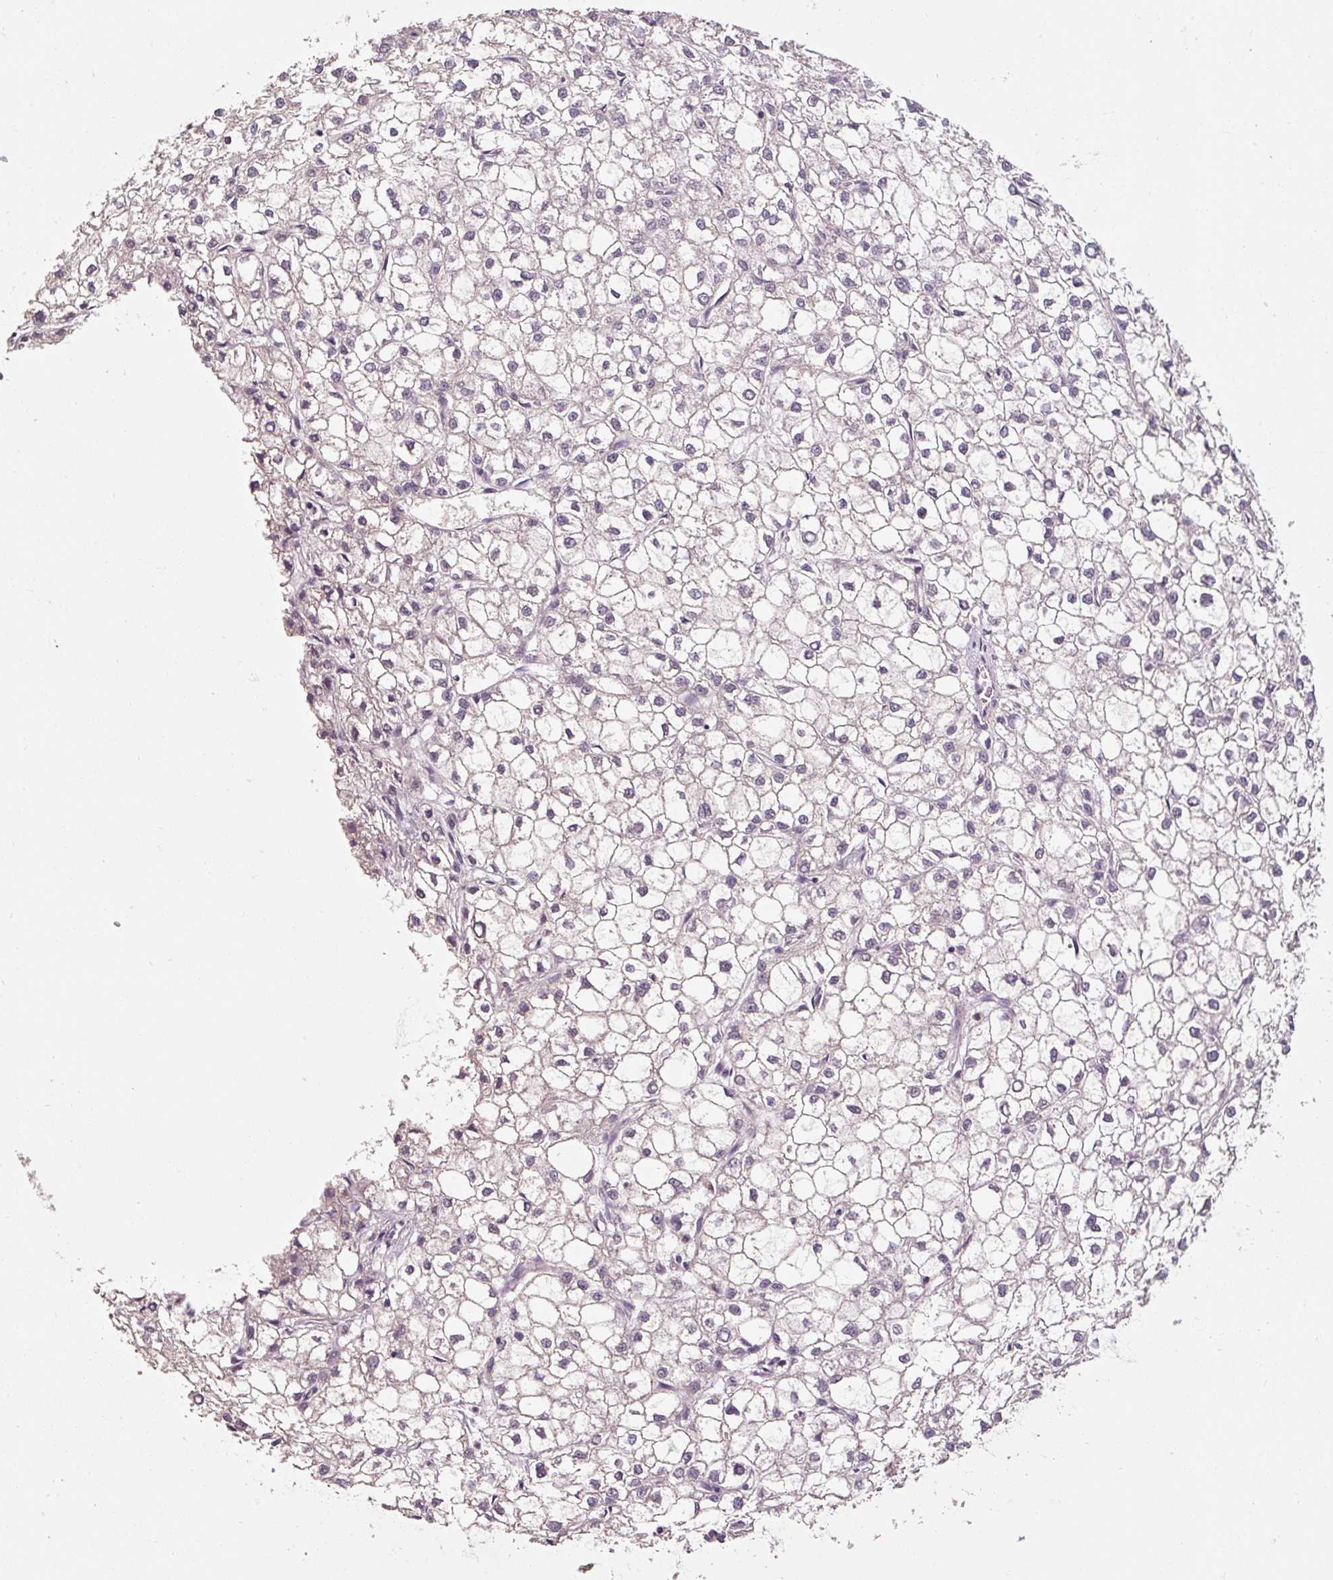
{"staining": {"intensity": "negative", "quantity": "none", "location": "none"}, "tissue": "liver cancer", "cell_type": "Tumor cells", "image_type": "cancer", "snomed": [{"axis": "morphology", "description": "Carcinoma, Hepatocellular, NOS"}, {"axis": "topography", "description": "Liver"}], "caption": "Immunohistochemical staining of hepatocellular carcinoma (liver) reveals no significant expression in tumor cells.", "gene": "CFAP65", "patient": {"sex": "female", "age": 43}}